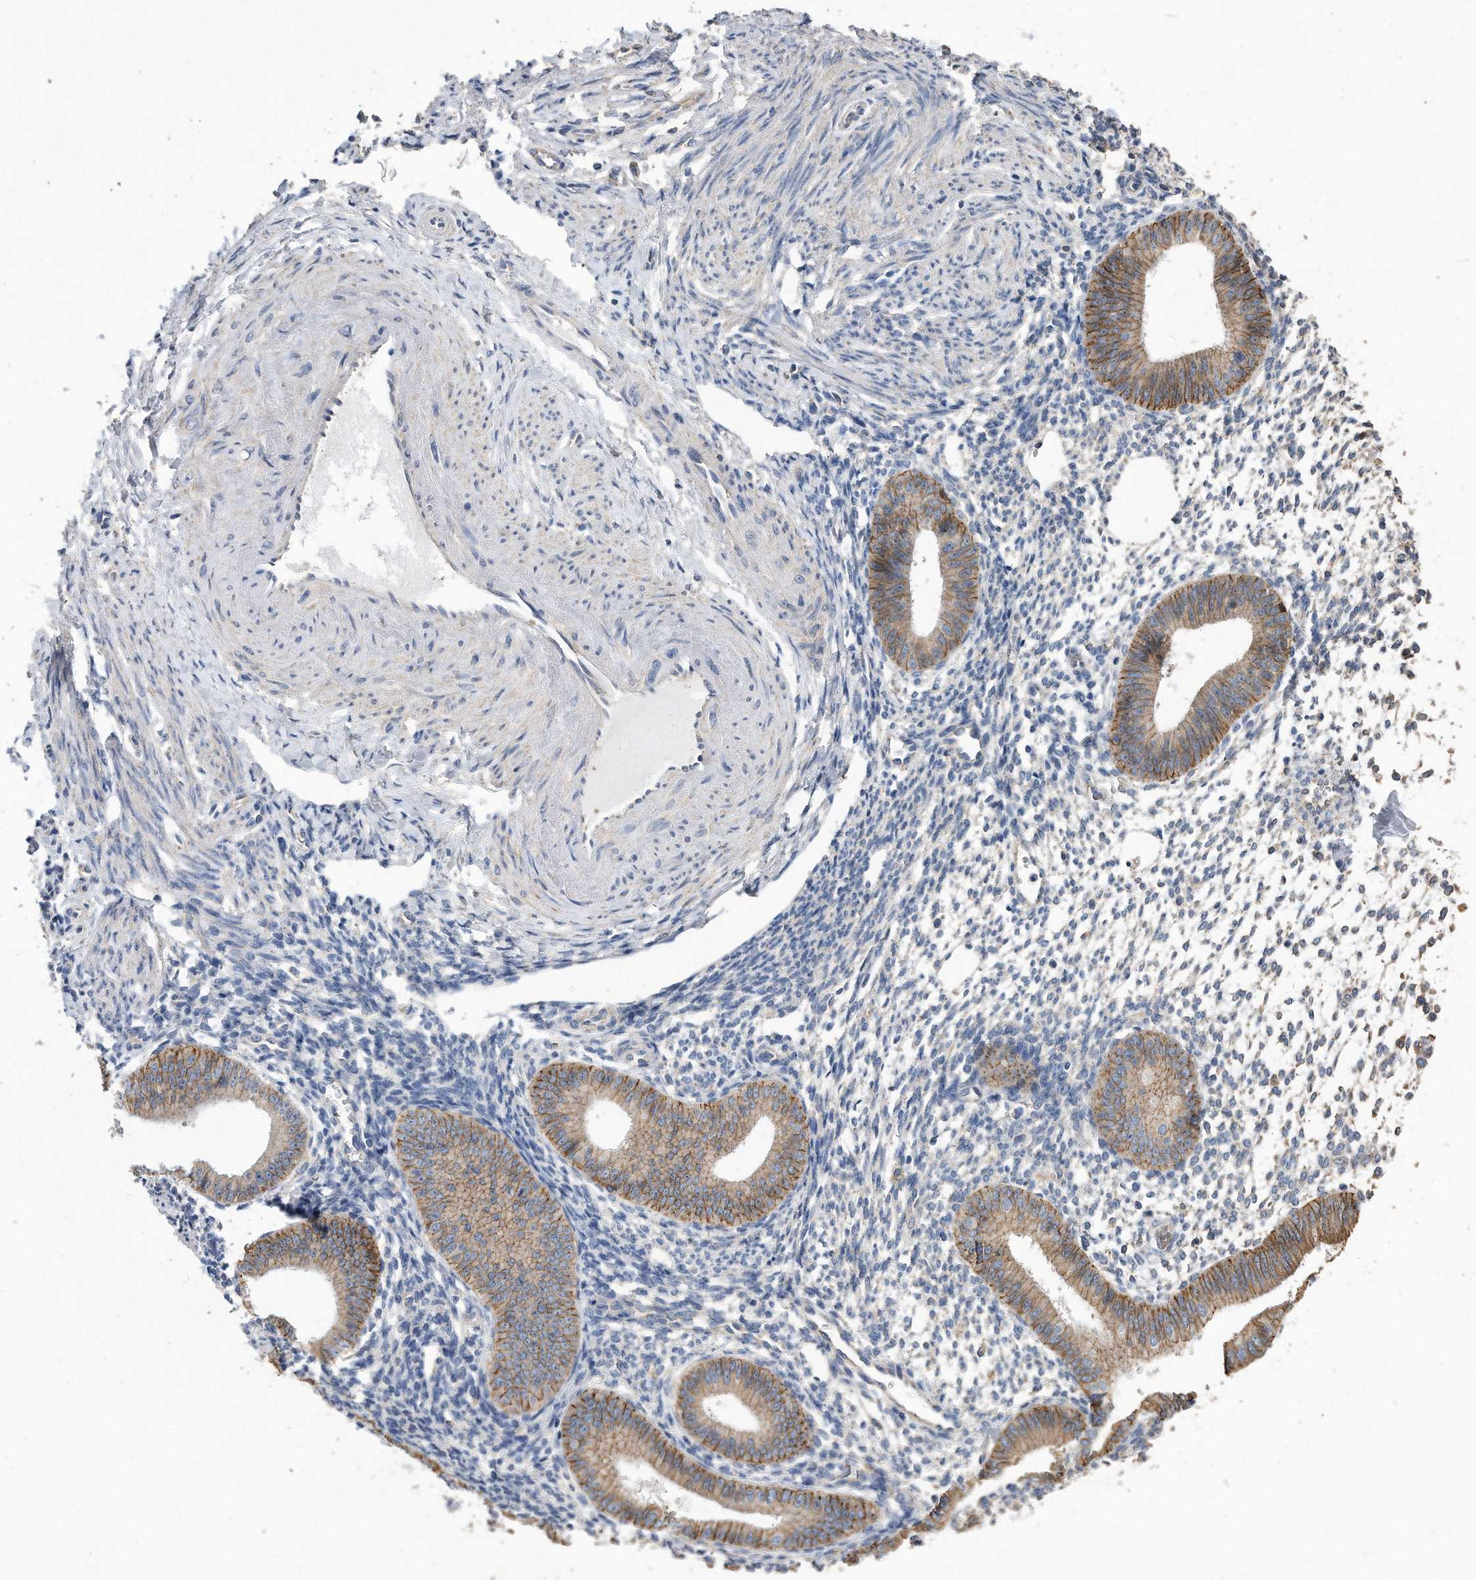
{"staining": {"intensity": "negative", "quantity": "none", "location": "none"}, "tissue": "endometrium", "cell_type": "Cells in endometrial stroma", "image_type": "normal", "snomed": [{"axis": "morphology", "description": "Normal tissue, NOS"}, {"axis": "topography", "description": "Uterus"}, {"axis": "topography", "description": "Endometrium"}], "caption": "IHC image of unremarkable human endometrium stained for a protein (brown), which displays no staining in cells in endometrial stroma.", "gene": "CDCP1", "patient": {"sex": "female", "age": 48}}